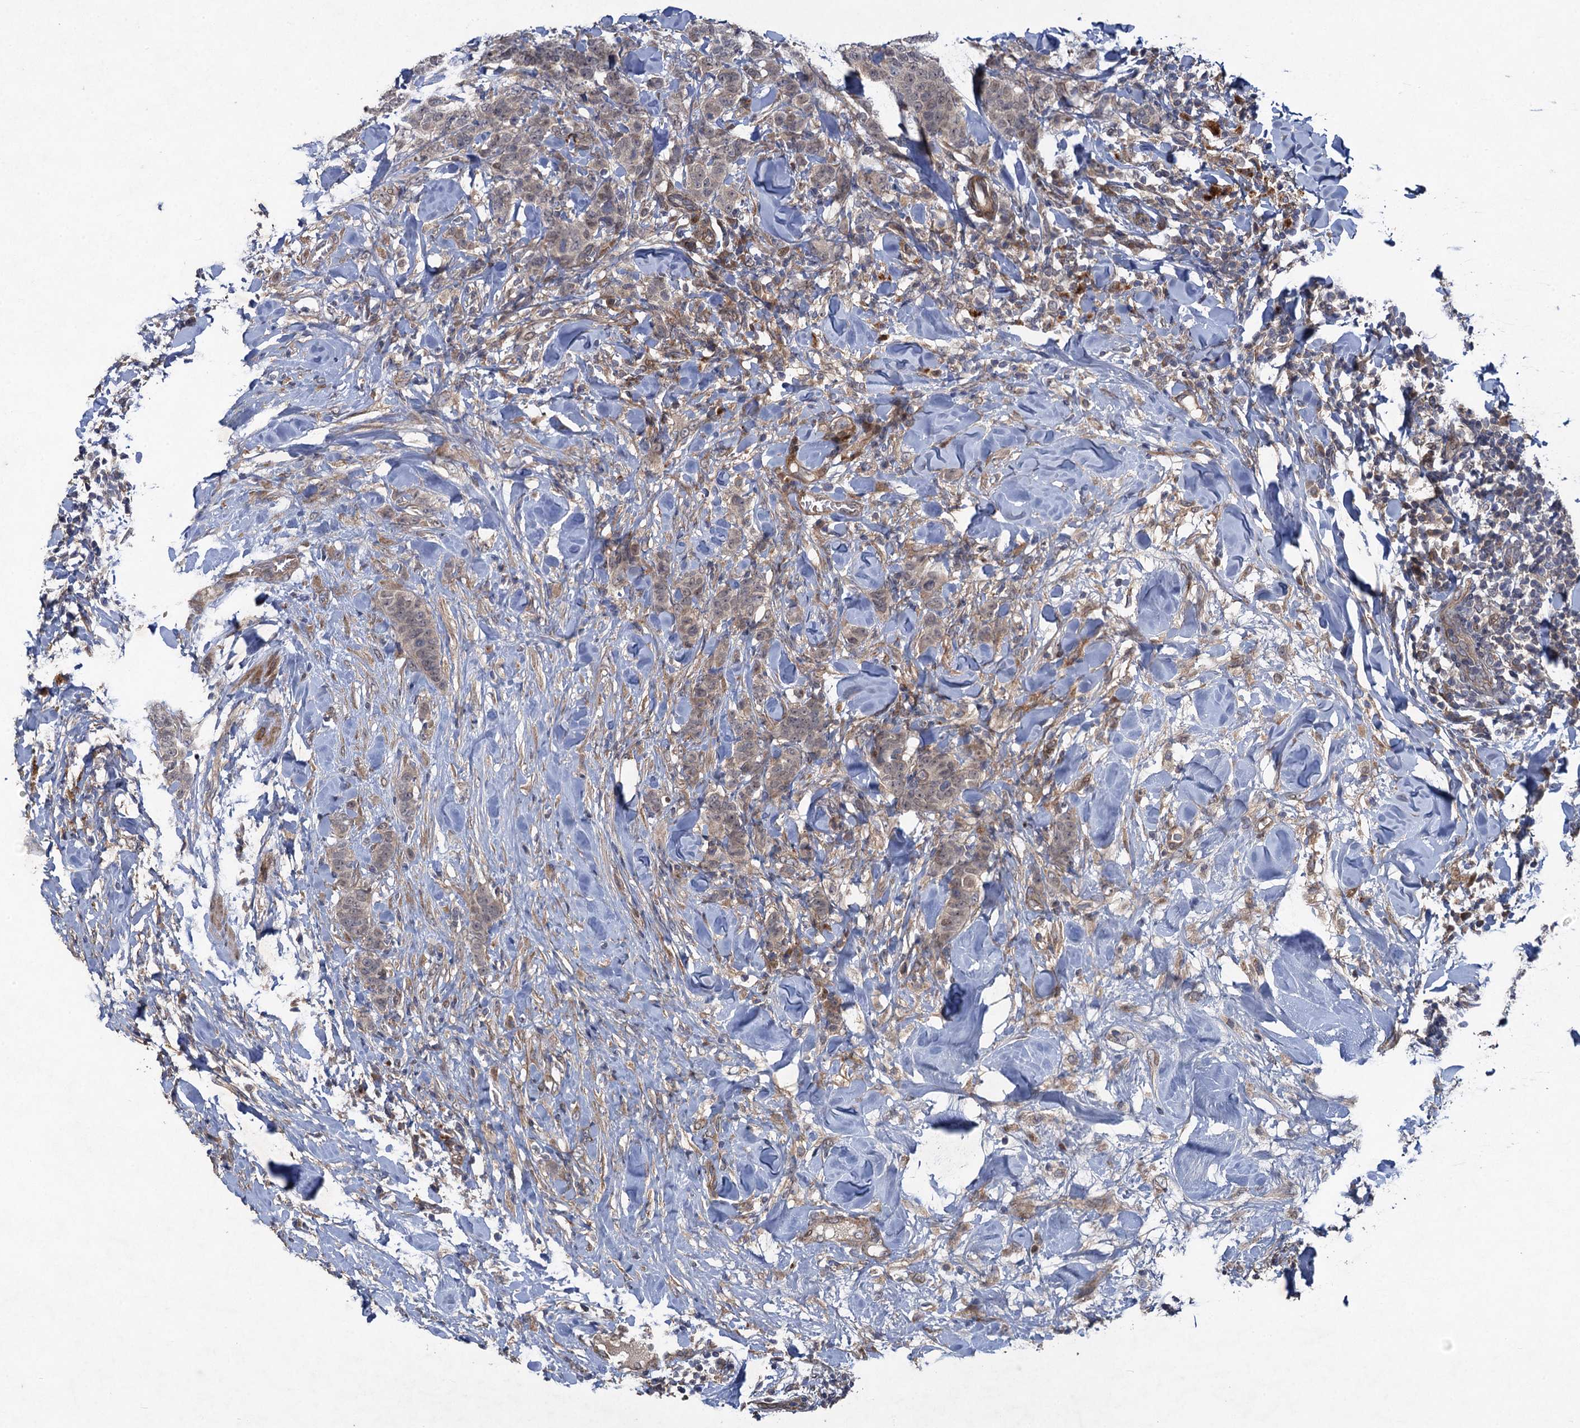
{"staining": {"intensity": "weak", "quantity": "<25%", "location": "nuclear"}, "tissue": "breast cancer", "cell_type": "Tumor cells", "image_type": "cancer", "snomed": [{"axis": "morphology", "description": "Duct carcinoma"}, {"axis": "topography", "description": "Breast"}], "caption": "An image of human invasive ductal carcinoma (breast) is negative for staining in tumor cells.", "gene": "NUDT22", "patient": {"sex": "female", "age": 40}}